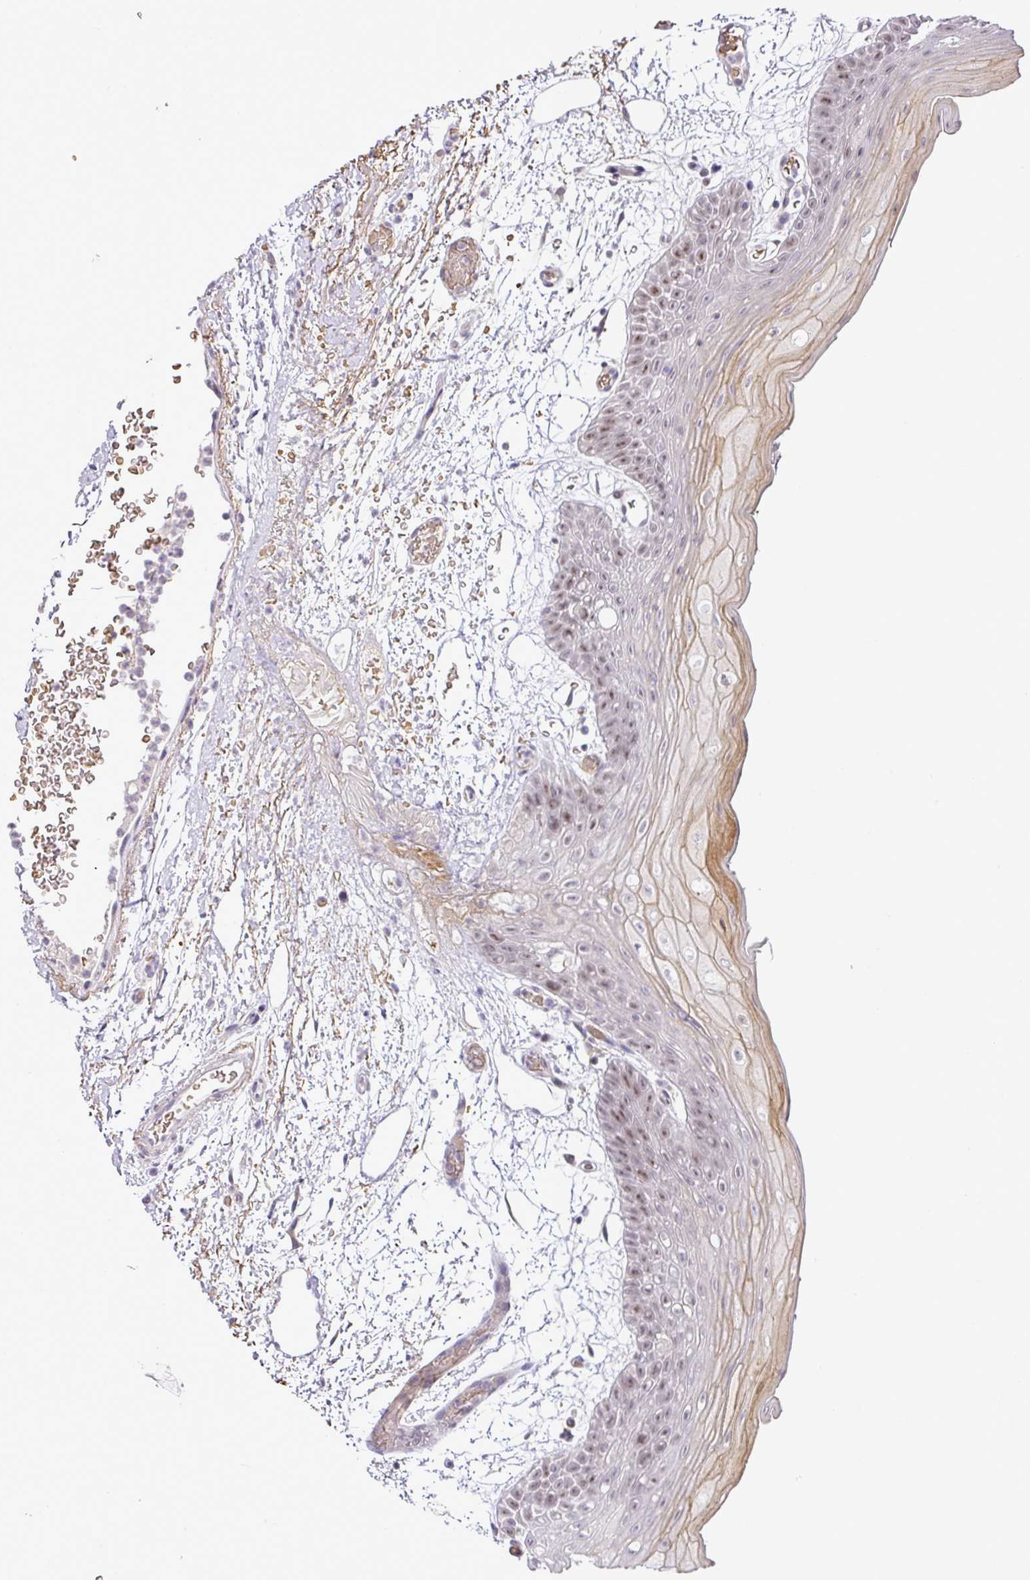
{"staining": {"intensity": "moderate", "quantity": "25%-75%", "location": "cytoplasmic/membranous,nuclear"}, "tissue": "oral mucosa", "cell_type": "Squamous epithelial cells", "image_type": "normal", "snomed": [{"axis": "morphology", "description": "Normal tissue, NOS"}, {"axis": "topography", "description": "Oral tissue"}, {"axis": "topography", "description": "Tounge, NOS"}], "caption": "Immunohistochemistry (IHC) photomicrograph of unremarkable oral mucosa: oral mucosa stained using IHC reveals medium levels of moderate protein expression localized specifically in the cytoplasmic/membranous,nuclear of squamous epithelial cells, appearing as a cytoplasmic/membranous,nuclear brown color.", "gene": "PARP2", "patient": {"sex": "female", "age": 59}}